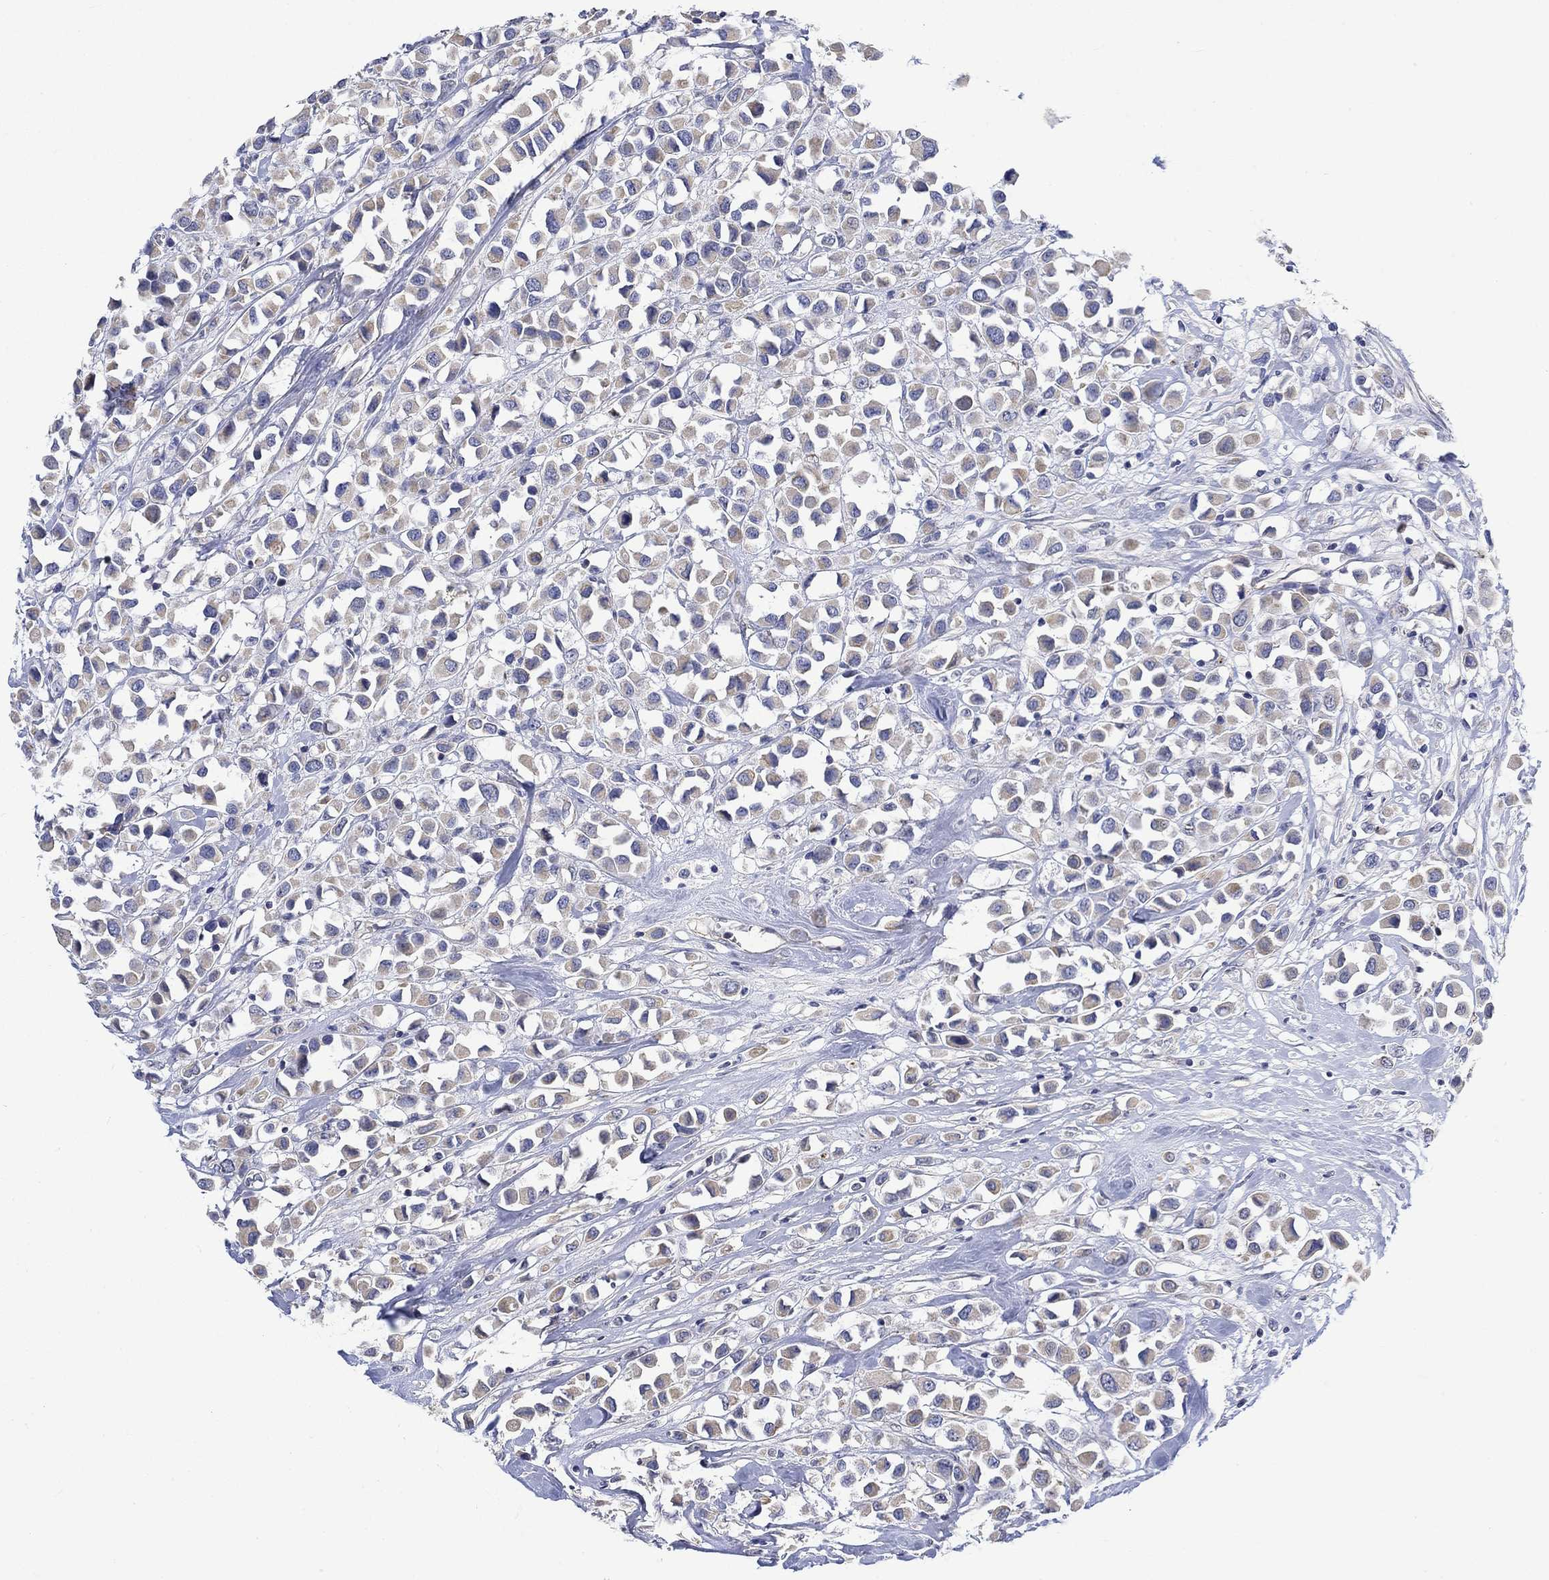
{"staining": {"intensity": "weak", "quantity": ">75%", "location": "cytoplasmic/membranous"}, "tissue": "breast cancer", "cell_type": "Tumor cells", "image_type": "cancer", "snomed": [{"axis": "morphology", "description": "Duct carcinoma"}, {"axis": "topography", "description": "Breast"}], "caption": "The immunohistochemical stain highlights weak cytoplasmic/membranous expression in tumor cells of breast cancer tissue. (DAB (3,3'-diaminobenzidine) = brown stain, brightfield microscopy at high magnification).", "gene": "AGRP", "patient": {"sex": "female", "age": 61}}